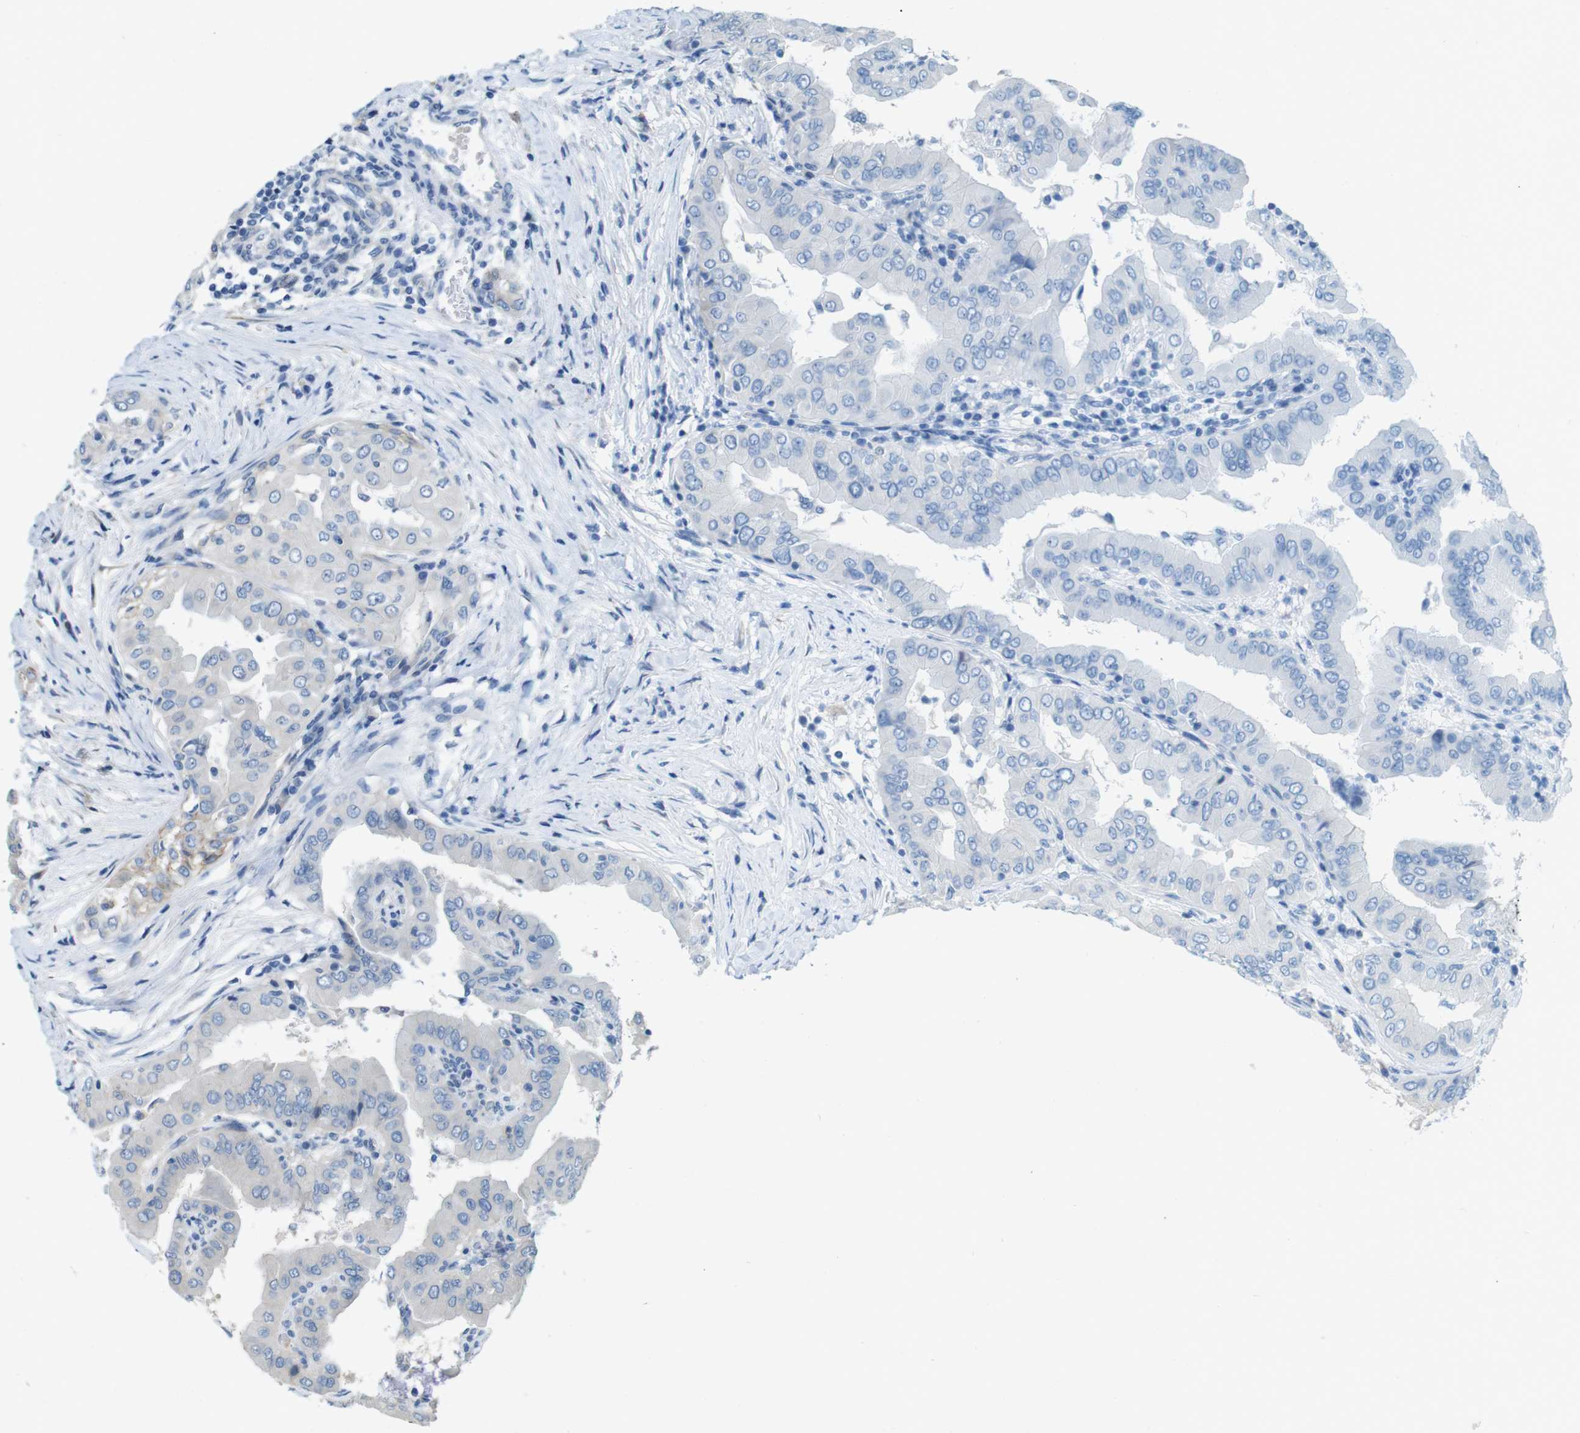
{"staining": {"intensity": "negative", "quantity": "none", "location": "none"}, "tissue": "thyroid cancer", "cell_type": "Tumor cells", "image_type": "cancer", "snomed": [{"axis": "morphology", "description": "Papillary adenocarcinoma, NOS"}, {"axis": "topography", "description": "Thyroid gland"}], "caption": "The micrograph exhibits no significant expression in tumor cells of thyroid papillary adenocarcinoma. (DAB (3,3'-diaminobenzidine) immunohistochemistry (IHC) with hematoxylin counter stain).", "gene": "SKI", "patient": {"sex": "male", "age": 33}}